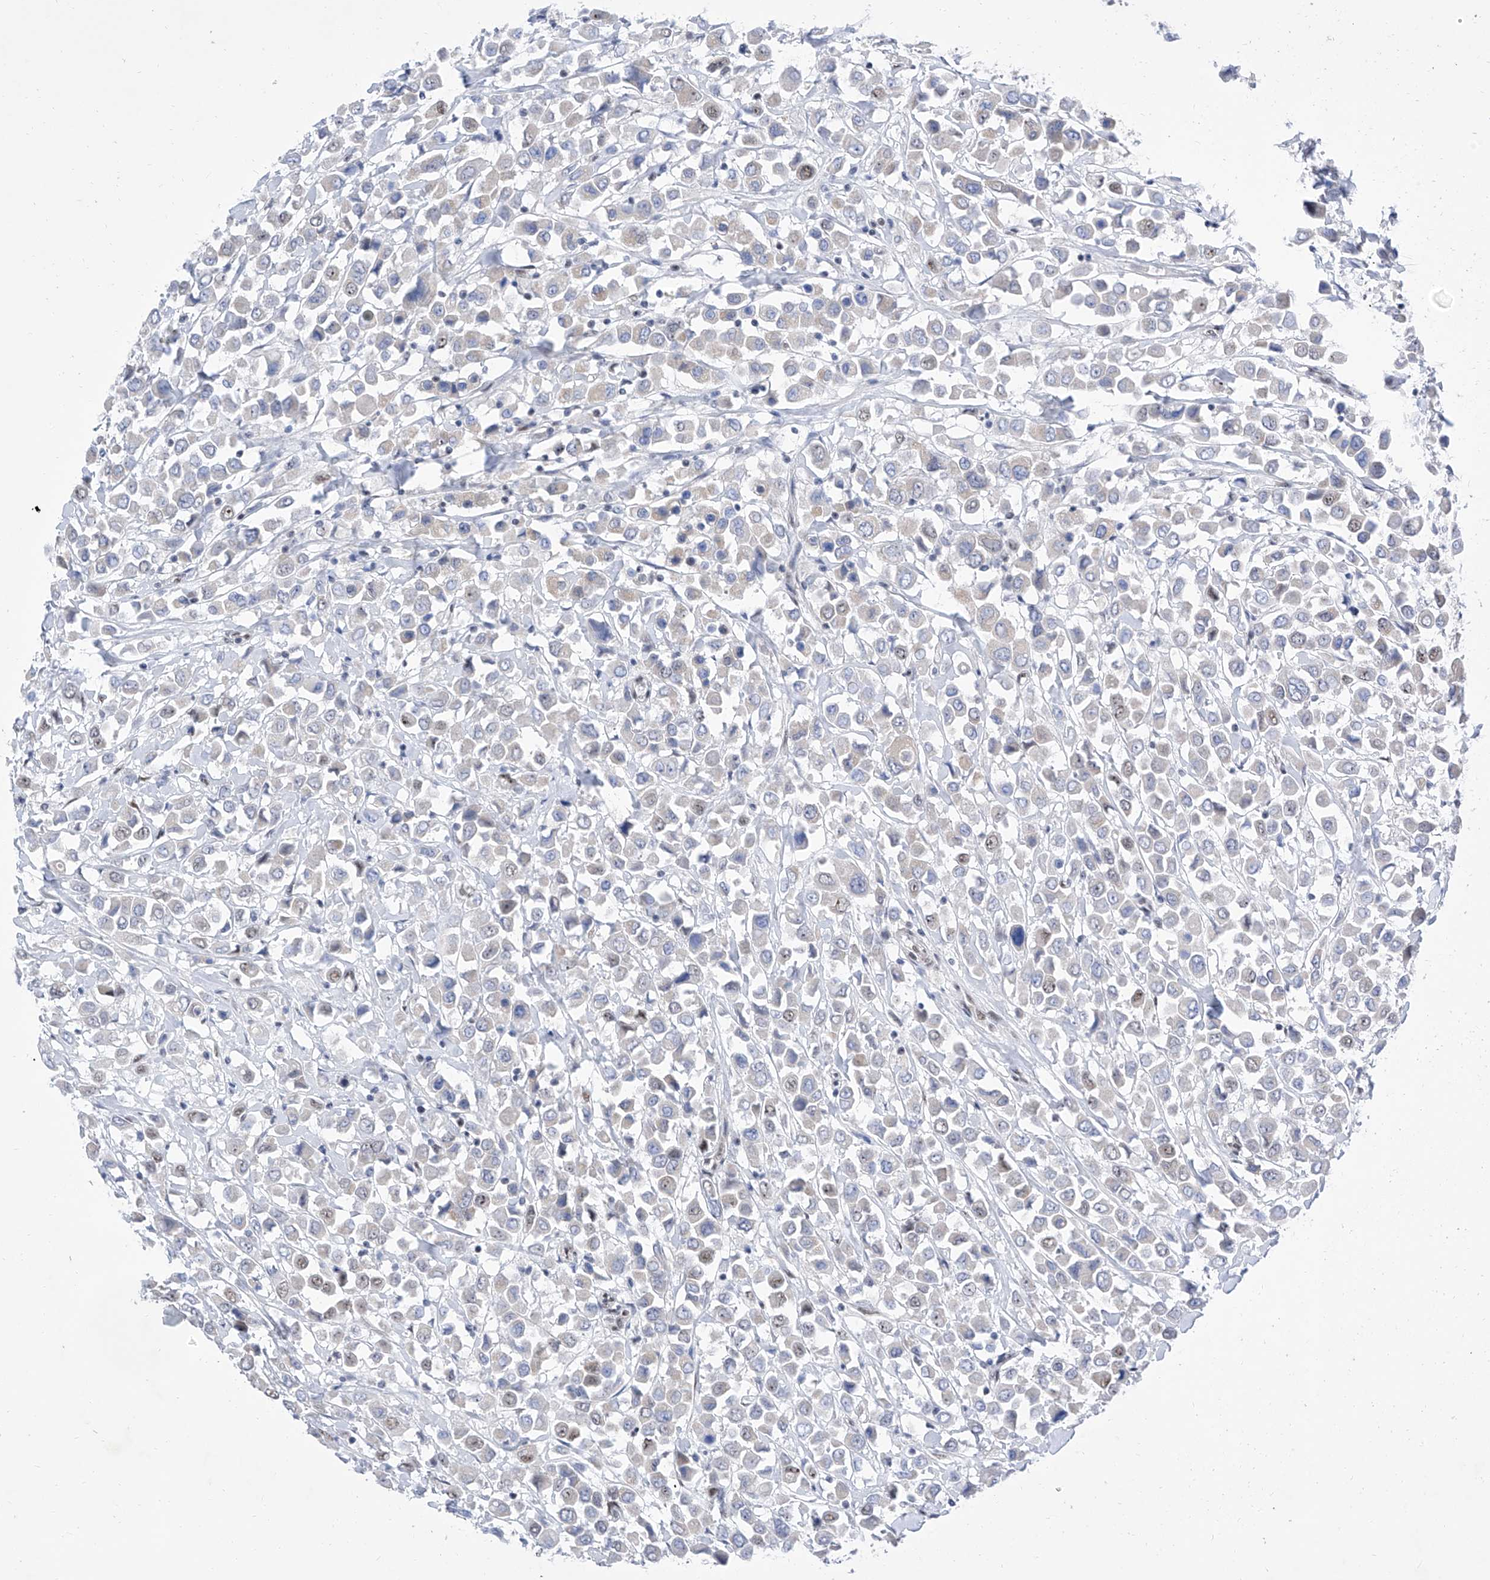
{"staining": {"intensity": "weak", "quantity": "25%-75%", "location": "nuclear"}, "tissue": "breast cancer", "cell_type": "Tumor cells", "image_type": "cancer", "snomed": [{"axis": "morphology", "description": "Duct carcinoma"}, {"axis": "topography", "description": "Breast"}], "caption": "Protein staining displays weak nuclear expression in about 25%-75% of tumor cells in breast invasive ductal carcinoma.", "gene": "ATN1", "patient": {"sex": "female", "age": 61}}